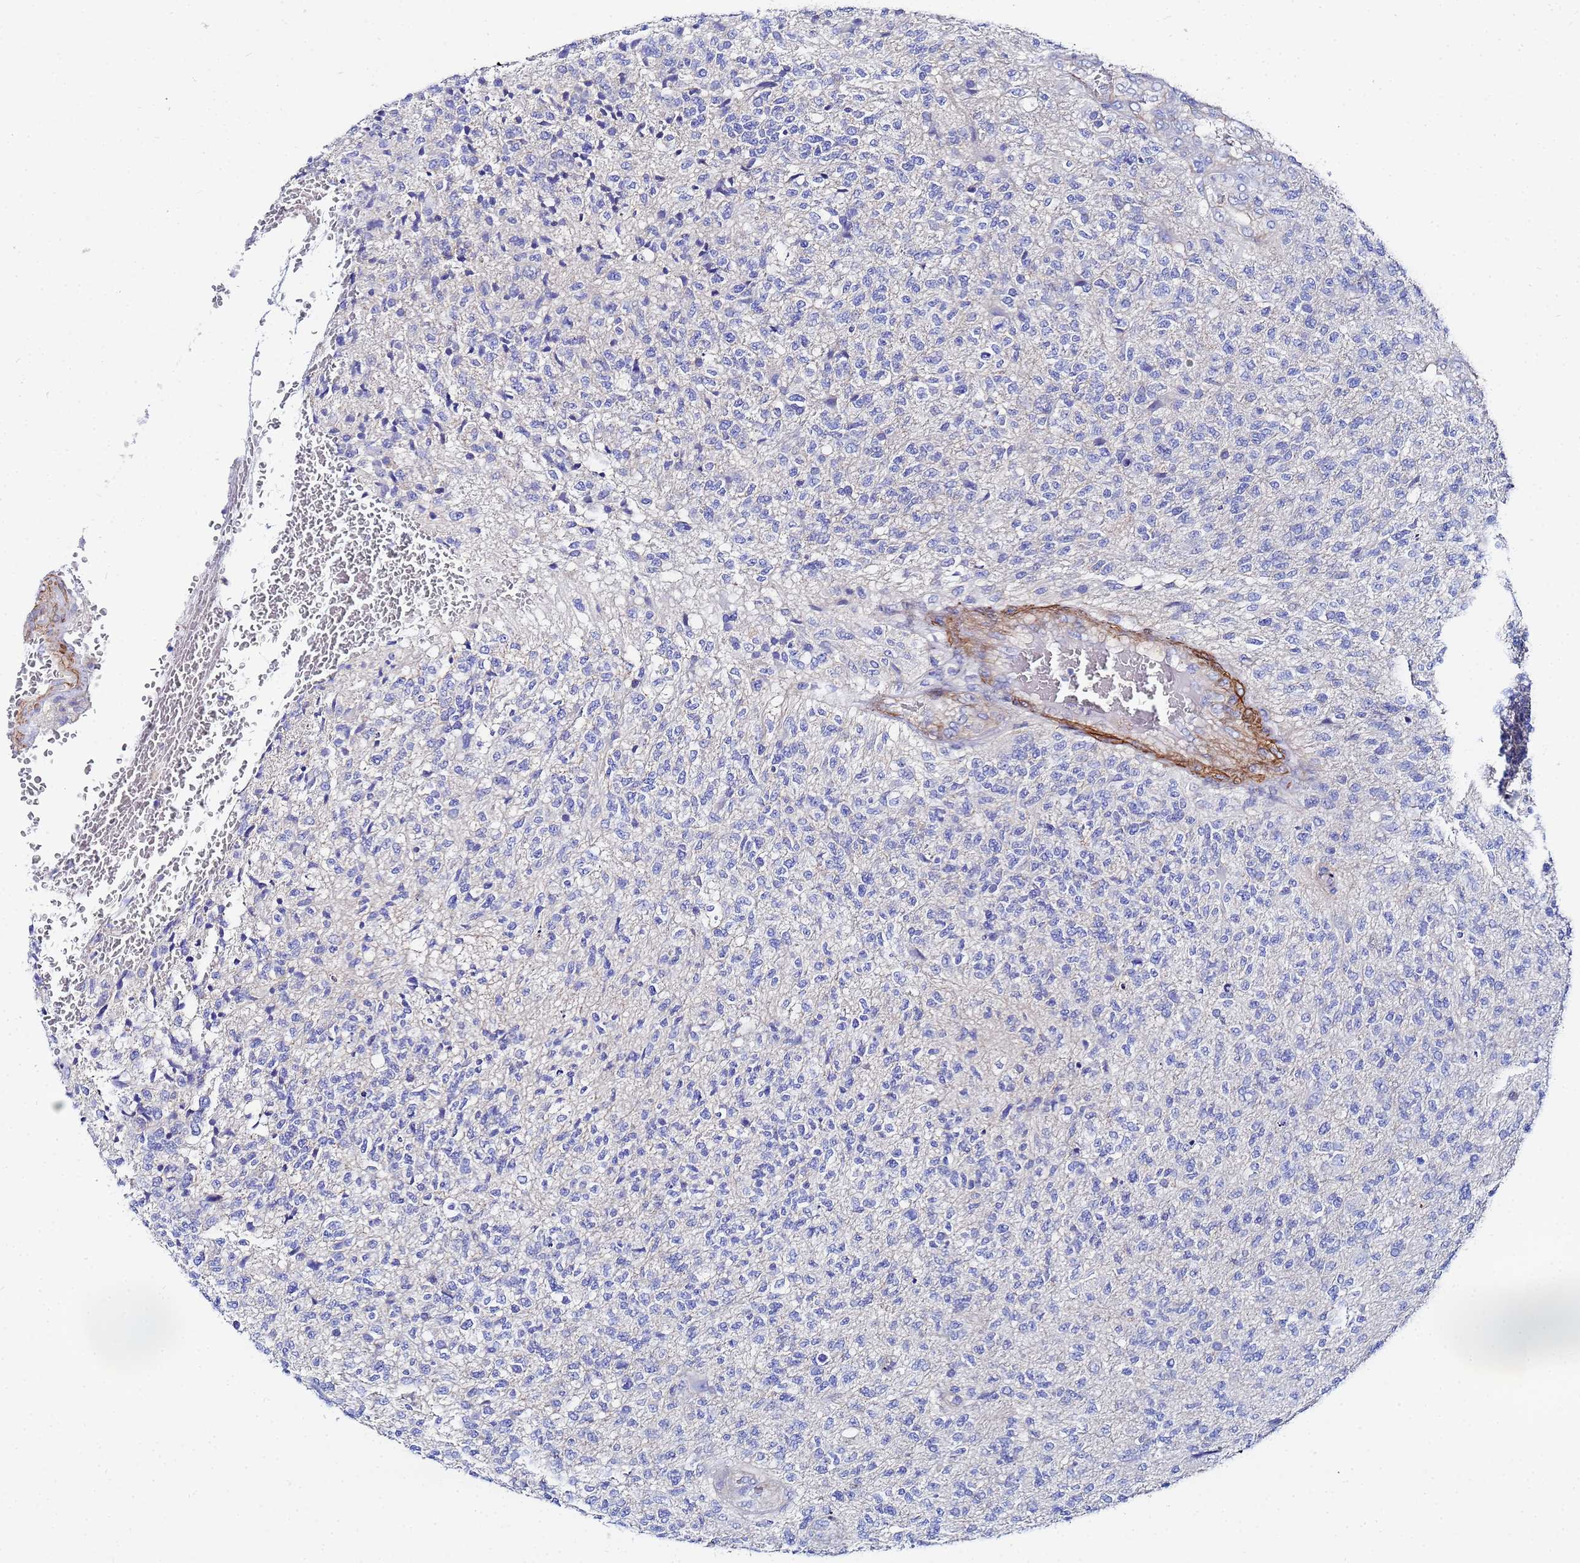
{"staining": {"intensity": "negative", "quantity": "none", "location": "none"}, "tissue": "glioma", "cell_type": "Tumor cells", "image_type": "cancer", "snomed": [{"axis": "morphology", "description": "Glioma, malignant, High grade"}, {"axis": "topography", "description": "Brain"}], "caption": "IHC micrograph of human malignant glioma (high-grade) stained for a protein (brown), which demonstrates no positivity in tumor cells. (DAB (3,3'-diaminobenzidine) immunohistochemistry (IHC) with hematoxylin counter stain).", "gene": "RAB39B", "patient": {"sex": "male", "age": 56}}